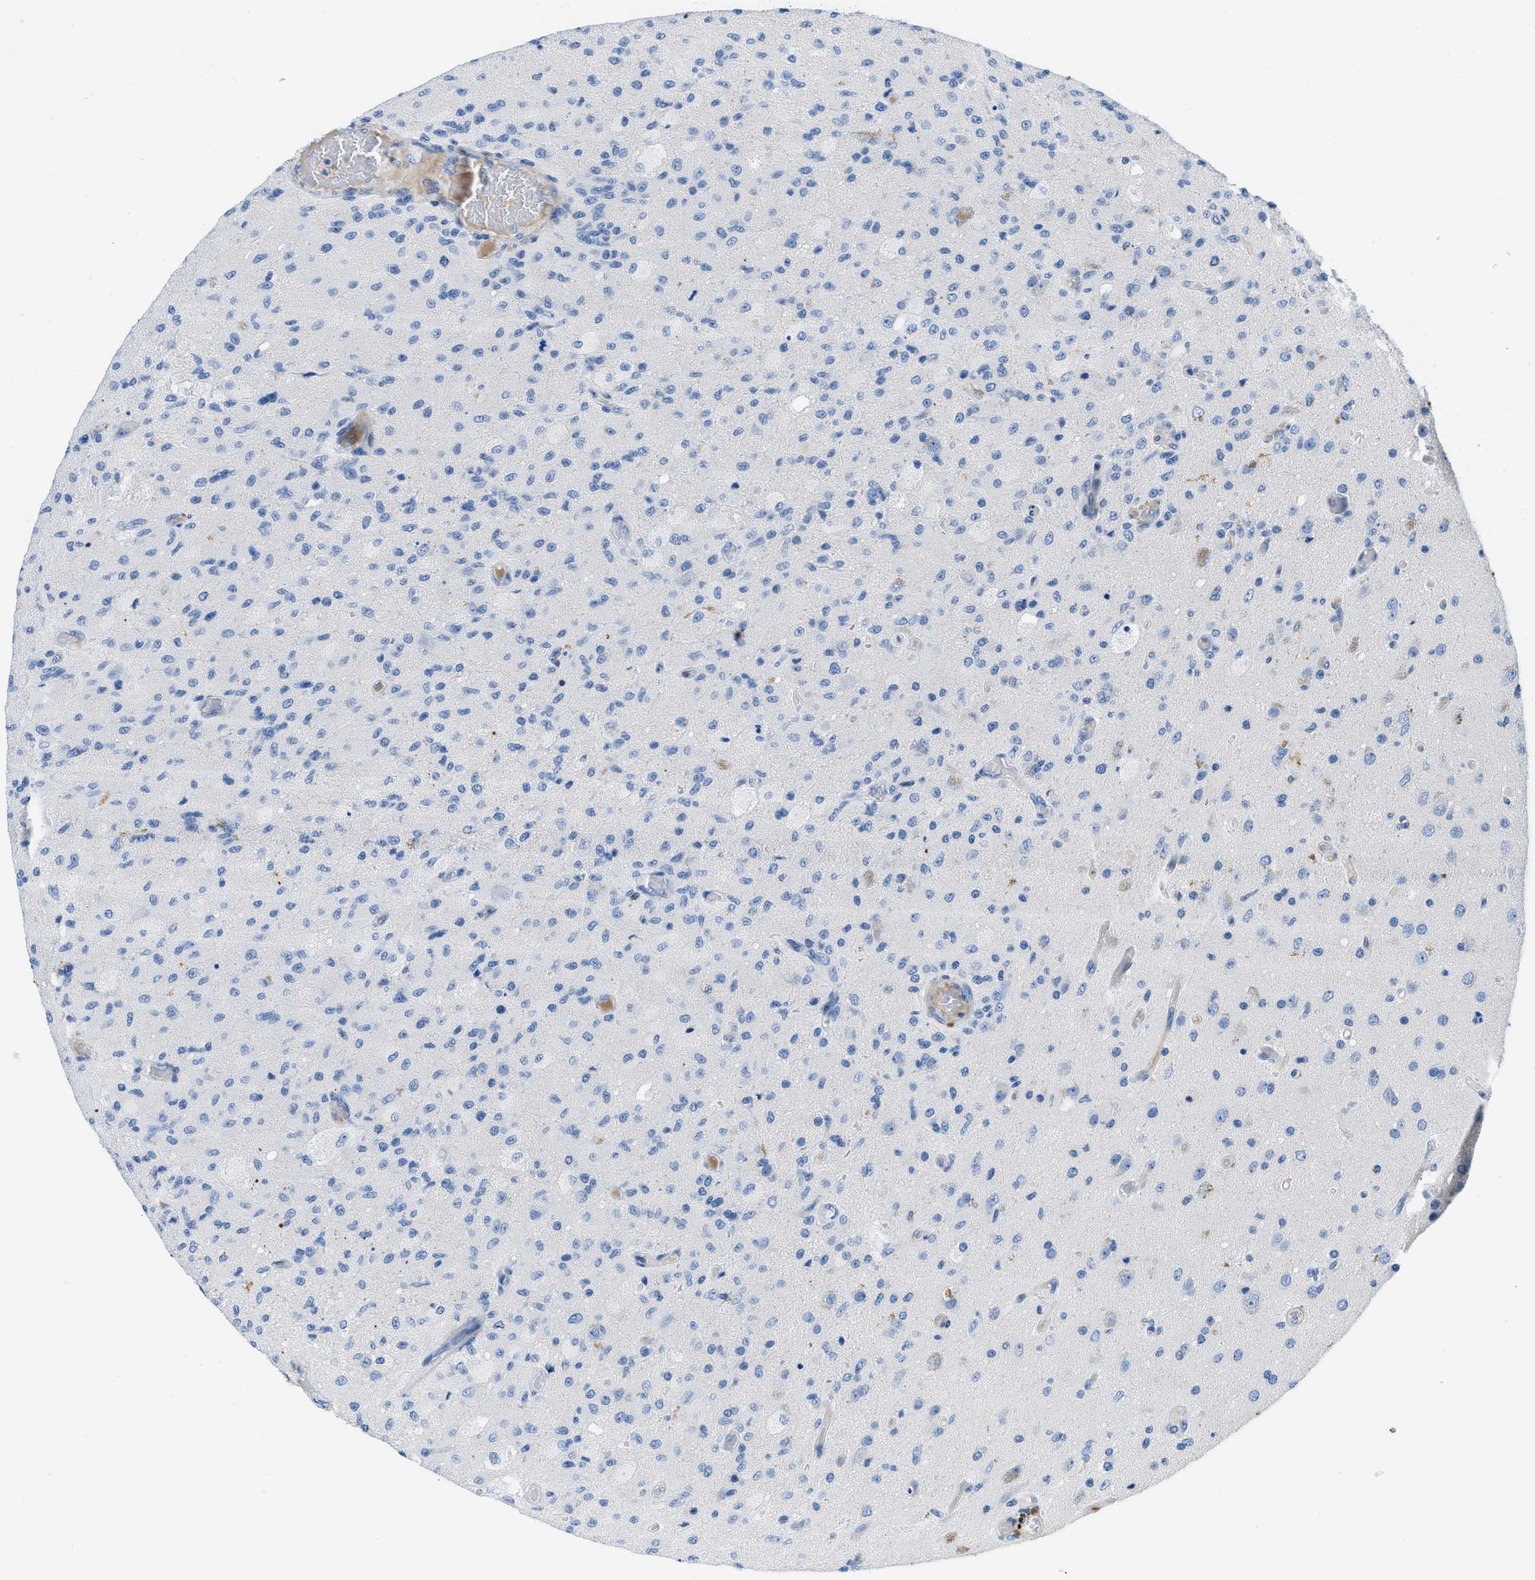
{"staining": {"intensity": "negative", "quantity": "none", "location": "none"}, "tissue": "glioma", "cell_type": "Tumor cells", "image_type": "cancer", "snomed": [{"axis": "morphology", "description": "Normal tissue, NOS"}, {"axis": "morphology", "description": "Glioma, malignant, High grade"}, {"axis": "topography", "description": "Cerebral cortex"}], "caption": "There is no significant positivity in tumor cells of glioma. (DAB immunohistochemistry (IHC) visualized using brightfield microscopy, high magnification).", "gene": "XCR1", "patient": {"sex": "male", "age": 77}}